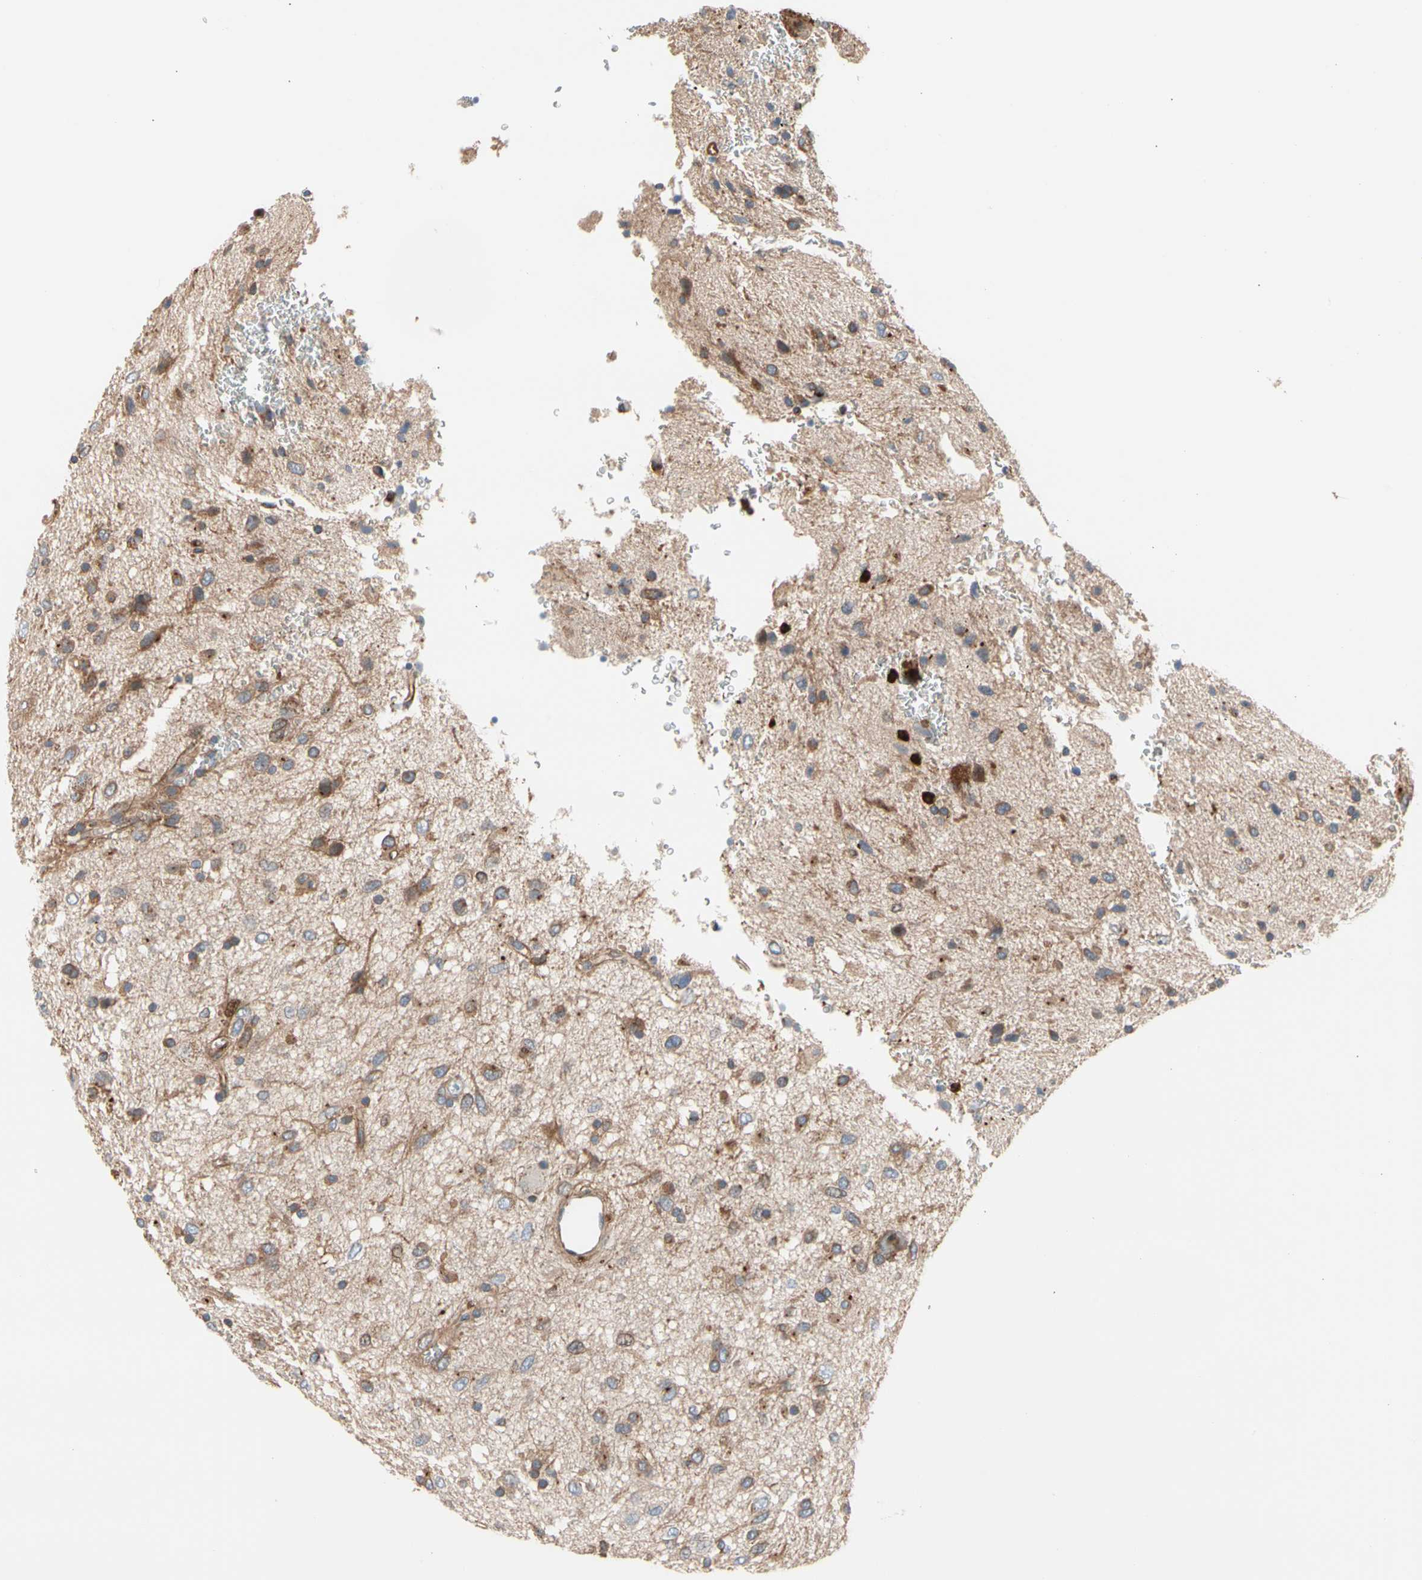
{"staining": {"intensity": "moderate", "quantity": "25%-75%", "location": "cytoplasmic/membranous"}, "tissue": "glioma", "cell_type": "Tumor cells", "image_type": "cancer", "snomed": [{"axis": "morphology", "description": "Glioma, malignant, Low grade"}, {"axis": "topography", "description": "Brain"}], "caption": "Moderate cytoplasmic/membranous staining for a protein is present in about 25%-75% of tumor cells of glioma using immunohistochemistry (IHC).", "gene": "ROCK1", "patient": {"sex": "male", "age": 77}}